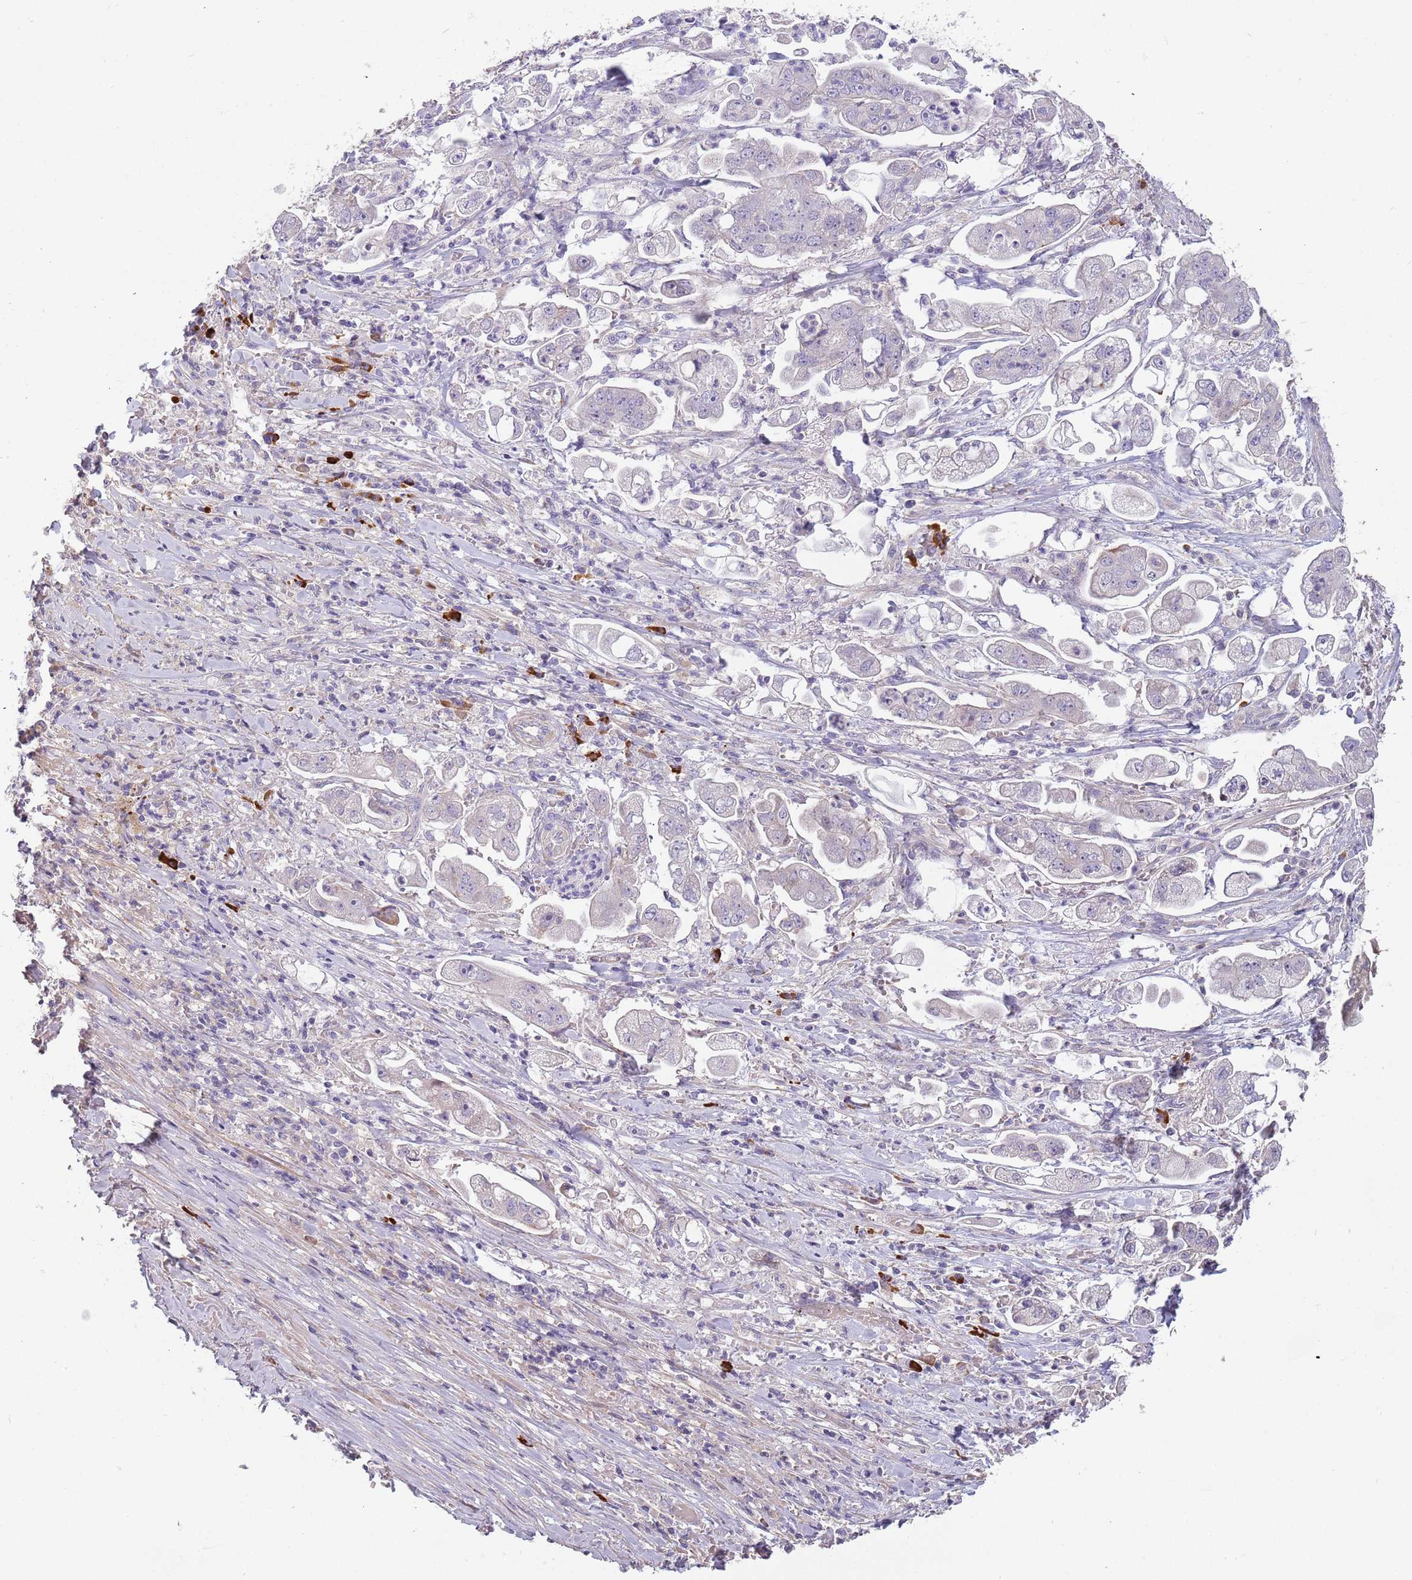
{"staining": {"intensity": "negative", "quantity": "none", "location": "none"}, "tissue": "stomach cancer", "cell_type": "Tumor cells", "image_type": "cancer", "snomed": [{"axis": "morphology", "description": "Adenocarcinoma, NOS"}, {"axis": "topography", "description": "Stomach"}], "caption": "This is an immunohistochemistry (IHC) image of human stomach cancer. There is no staining in tumor cells.", "gene": "SUSD1", "patient": {"sex": "male", "age": 62}}